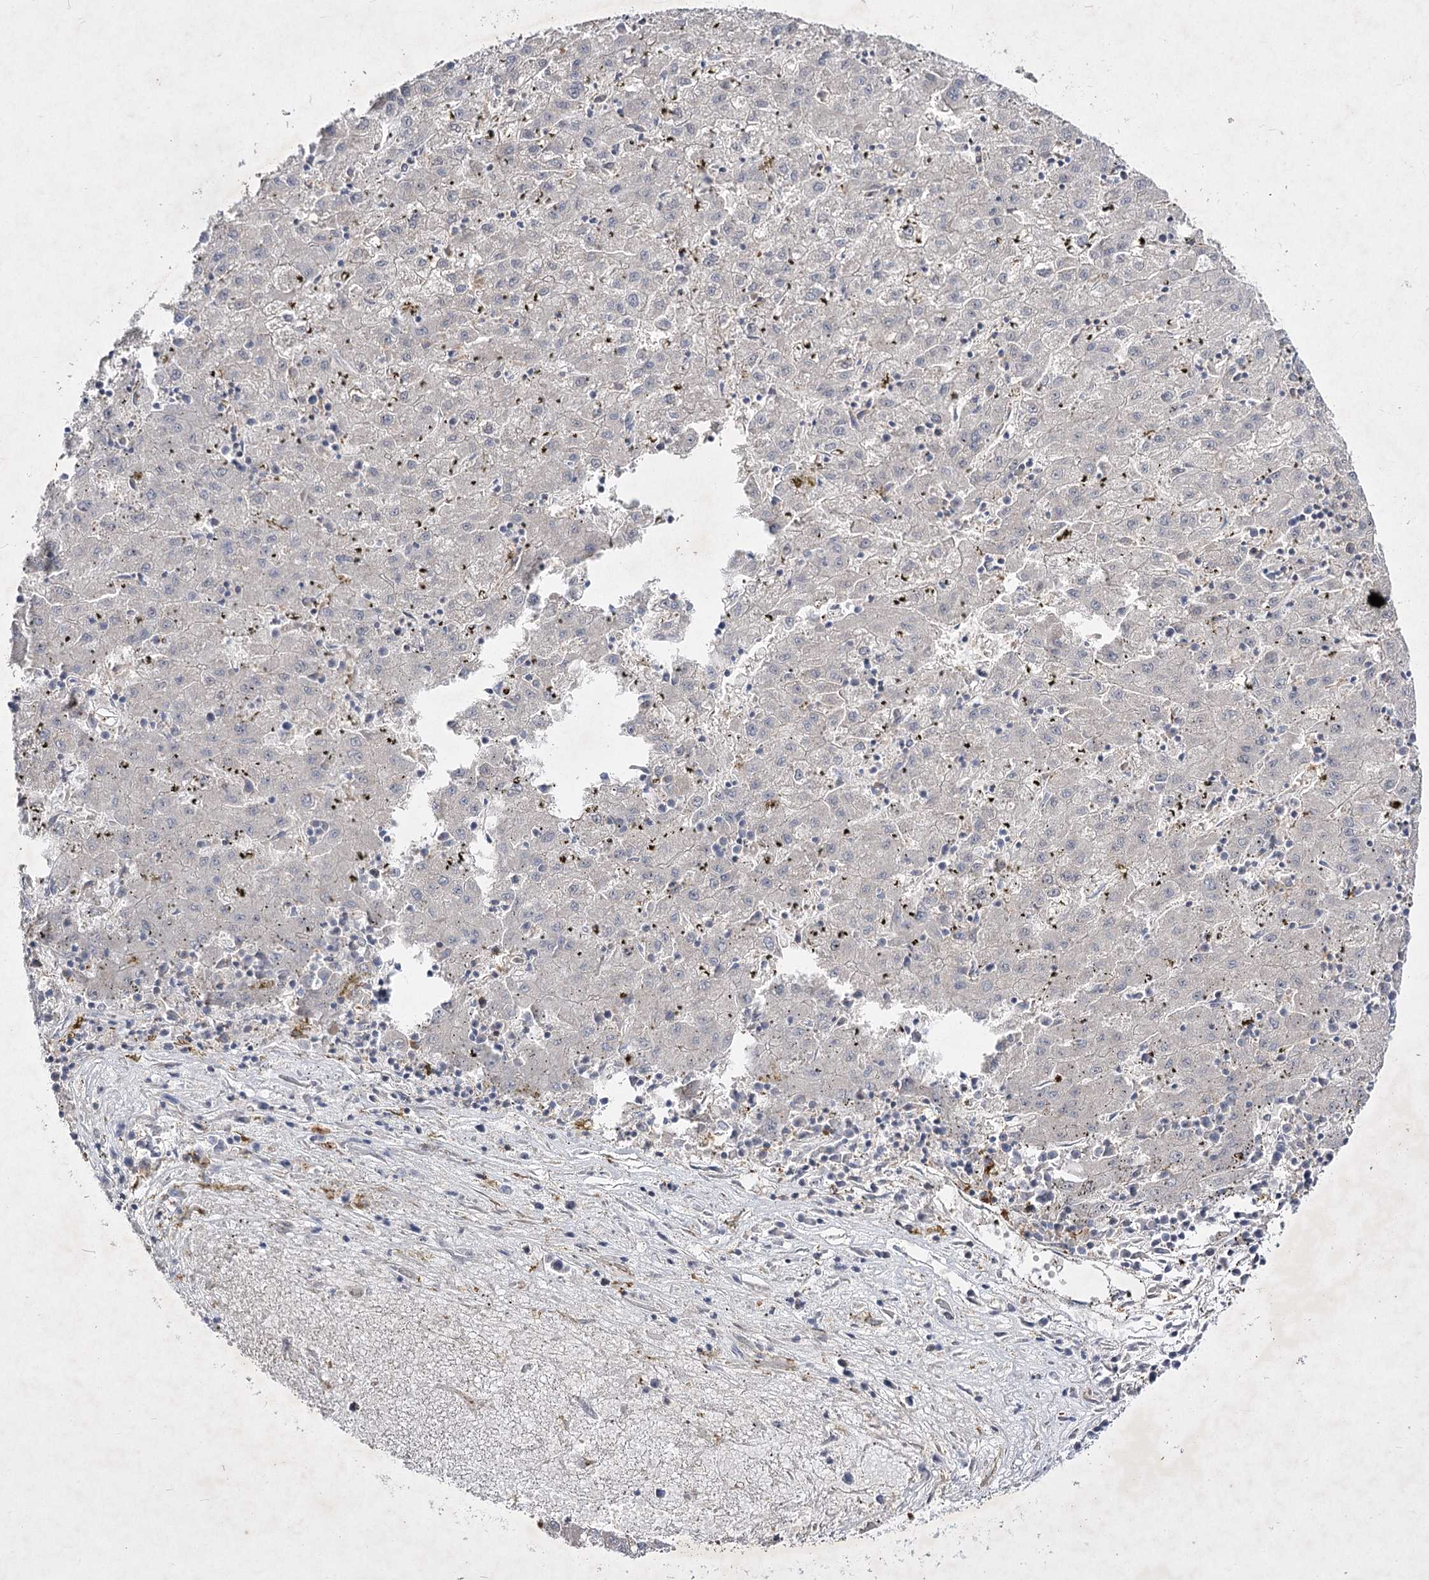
{"staining": {"intensity": "negative", "quantity": "none", "location": "none"}, "tissue": "liver cancer", "cell_type": "Tumor cells", "image_type": "cancer", "snomed": [{"axis": "morphology", "description": "Carcinoma, Hepatocellular, NOS"}, {"axis": "topography", "description": "Liver"}], "caption": "This is an IHC image of human hepatocellular carcinoma (liver). There is no expression in tumor cells.", "gene": "CIB2", "patient": {"sex": "male", "age": 72}}